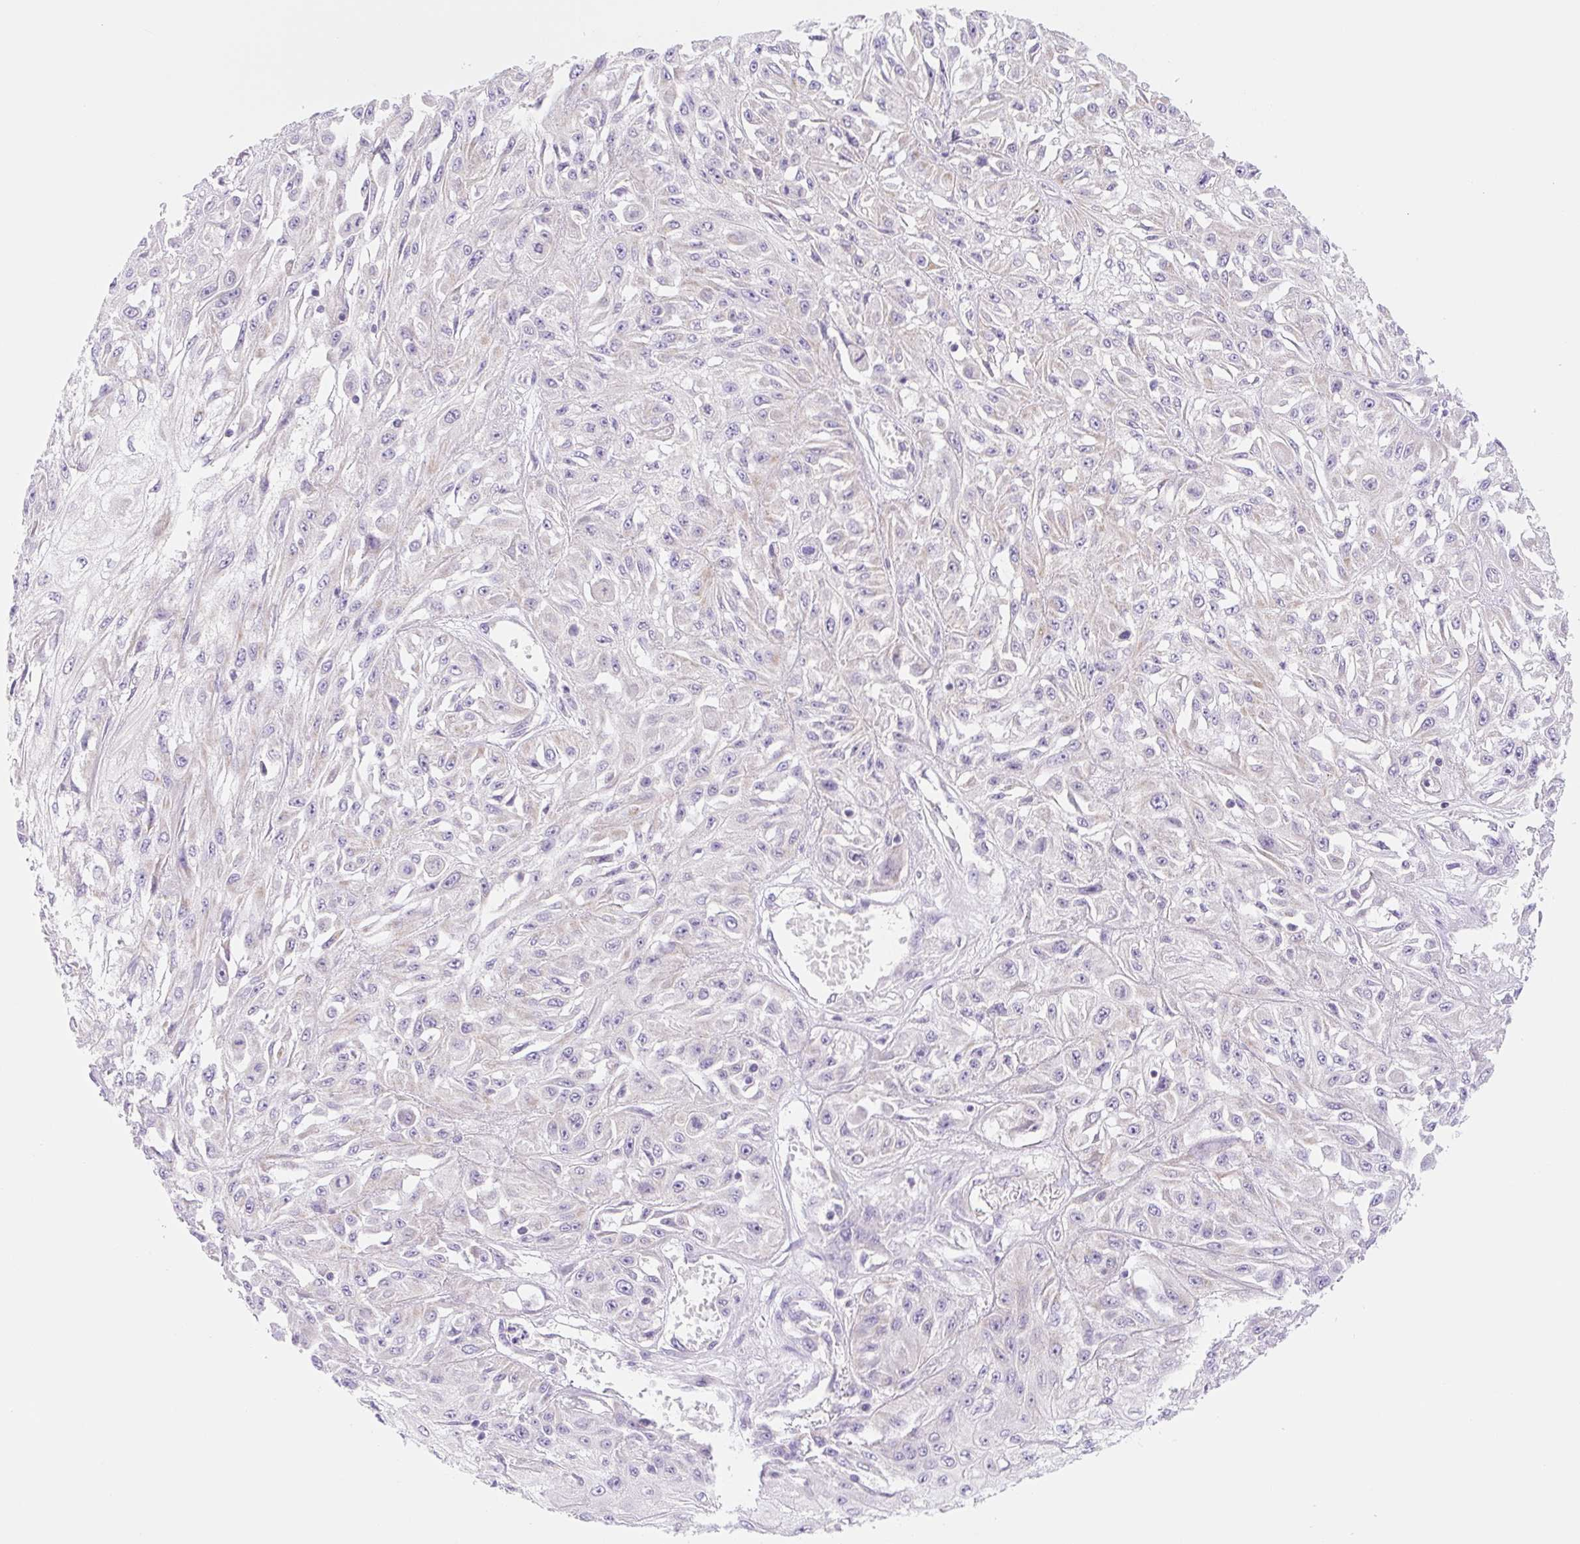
{"staining": {"intensity": "weak", "quantity": "<25%", "location": "cytoplasmic/membranous"}, "tissue": "skin cancer", "cell_type": "Tumor cells", "image_type": "cancer", "snomed": [{"axis": "morphology", "description": "Squamous cell carcinoma, NOS"}, {"axis": "morphology", "description": "Squamous cell carcinoma, metastatic, NOS"}, {"axis": "topography", "description": "Skin"}, {"axis": "topography", "description": "Lymph node"}], "caption": "Immunohistochemical staining of human skin cancer (squamous cell carcinoma) shows no significant staining in tumor cells. (Immunohistochemistry (ihc), brightfield microscopy, high magnification).", "gene": "FOCAD", "patient": {"sex": "male", "age": 75}}